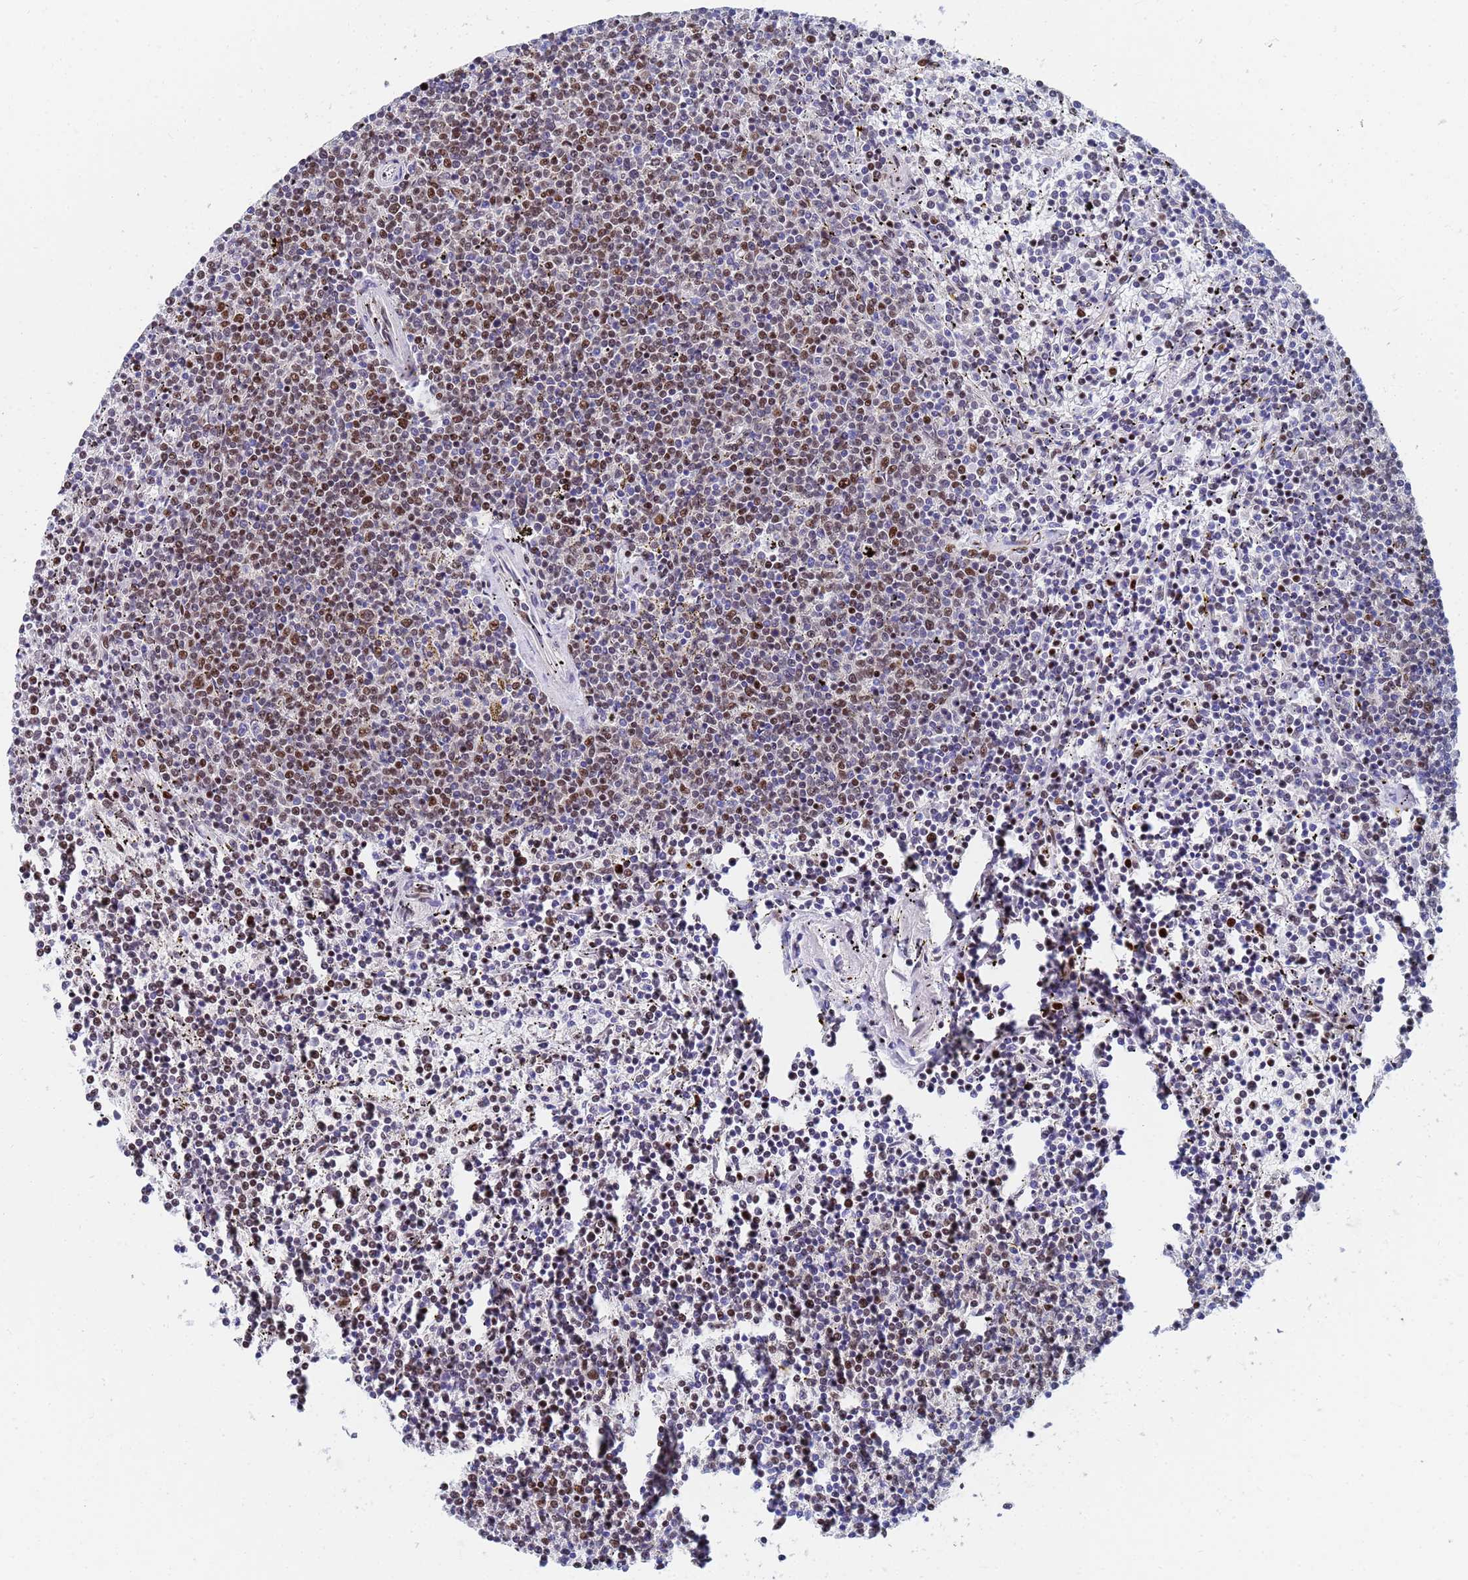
{"staining": {"intensity": "moderate", "quantity": "<25%", "location": "nuclear"}, "tissue": "lymphoma", "cell_type": "Tumor cells", "image_type": "cancer", "snomed": [{"axis": "morphology", "description": "Malignant lymphoma, non-Hodgkin's type, Low grade"}, {"axis": "topography", "description": "Spleen"}], "caption": "Immunohistochemical staining of human lymphoma demonstrates moderate nuclear protein staining in approximately <25% of tumor cells.", "gene": "AP5Z1", "patient": {"sex": "female", "age": 50}}